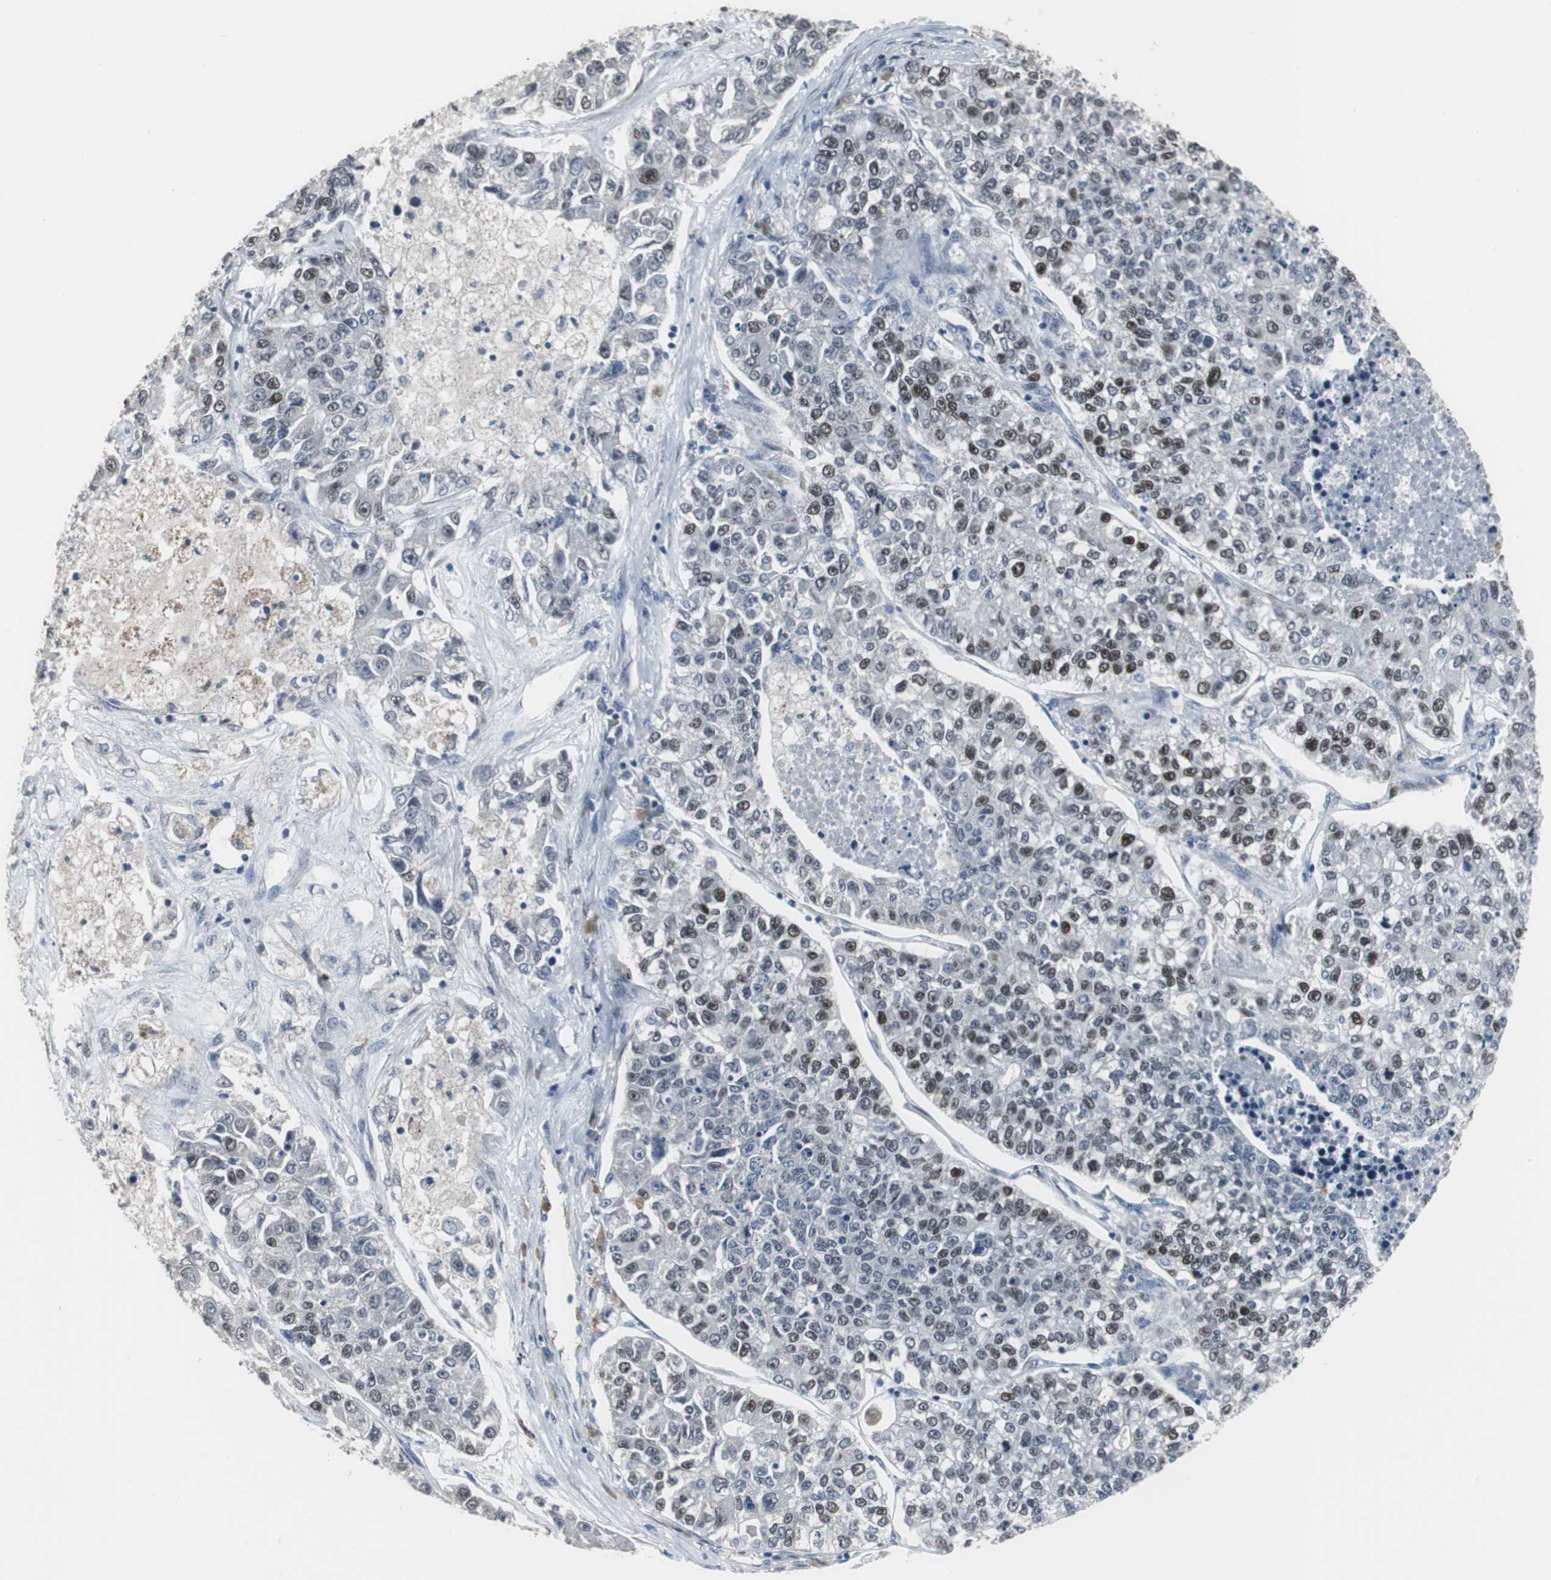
{"staining": {"intensity": "moderate", "quantity": "25%-75%", "location": "nuclear"}, "tissue": "lung cancer", "cell_type": "Tumor cells", "image_type": "cancer", "snomed": [{"axis": "morphology", "description": "Adenocarcinoma, NOS"}, {"axis": "topography", "description": "Lung"}], "caption": "Immunohistochemistry (IHC) micrograph of neoplastic tissue: adenocarcinoma (lung) stained using IHC displays medium levels of moderate protein expression localized specifically in the nuclear of tumor cells, appearing as a nuclear brown color.", "gene": "FOXP4", "patient": {"sex": "male", "age": 49}}